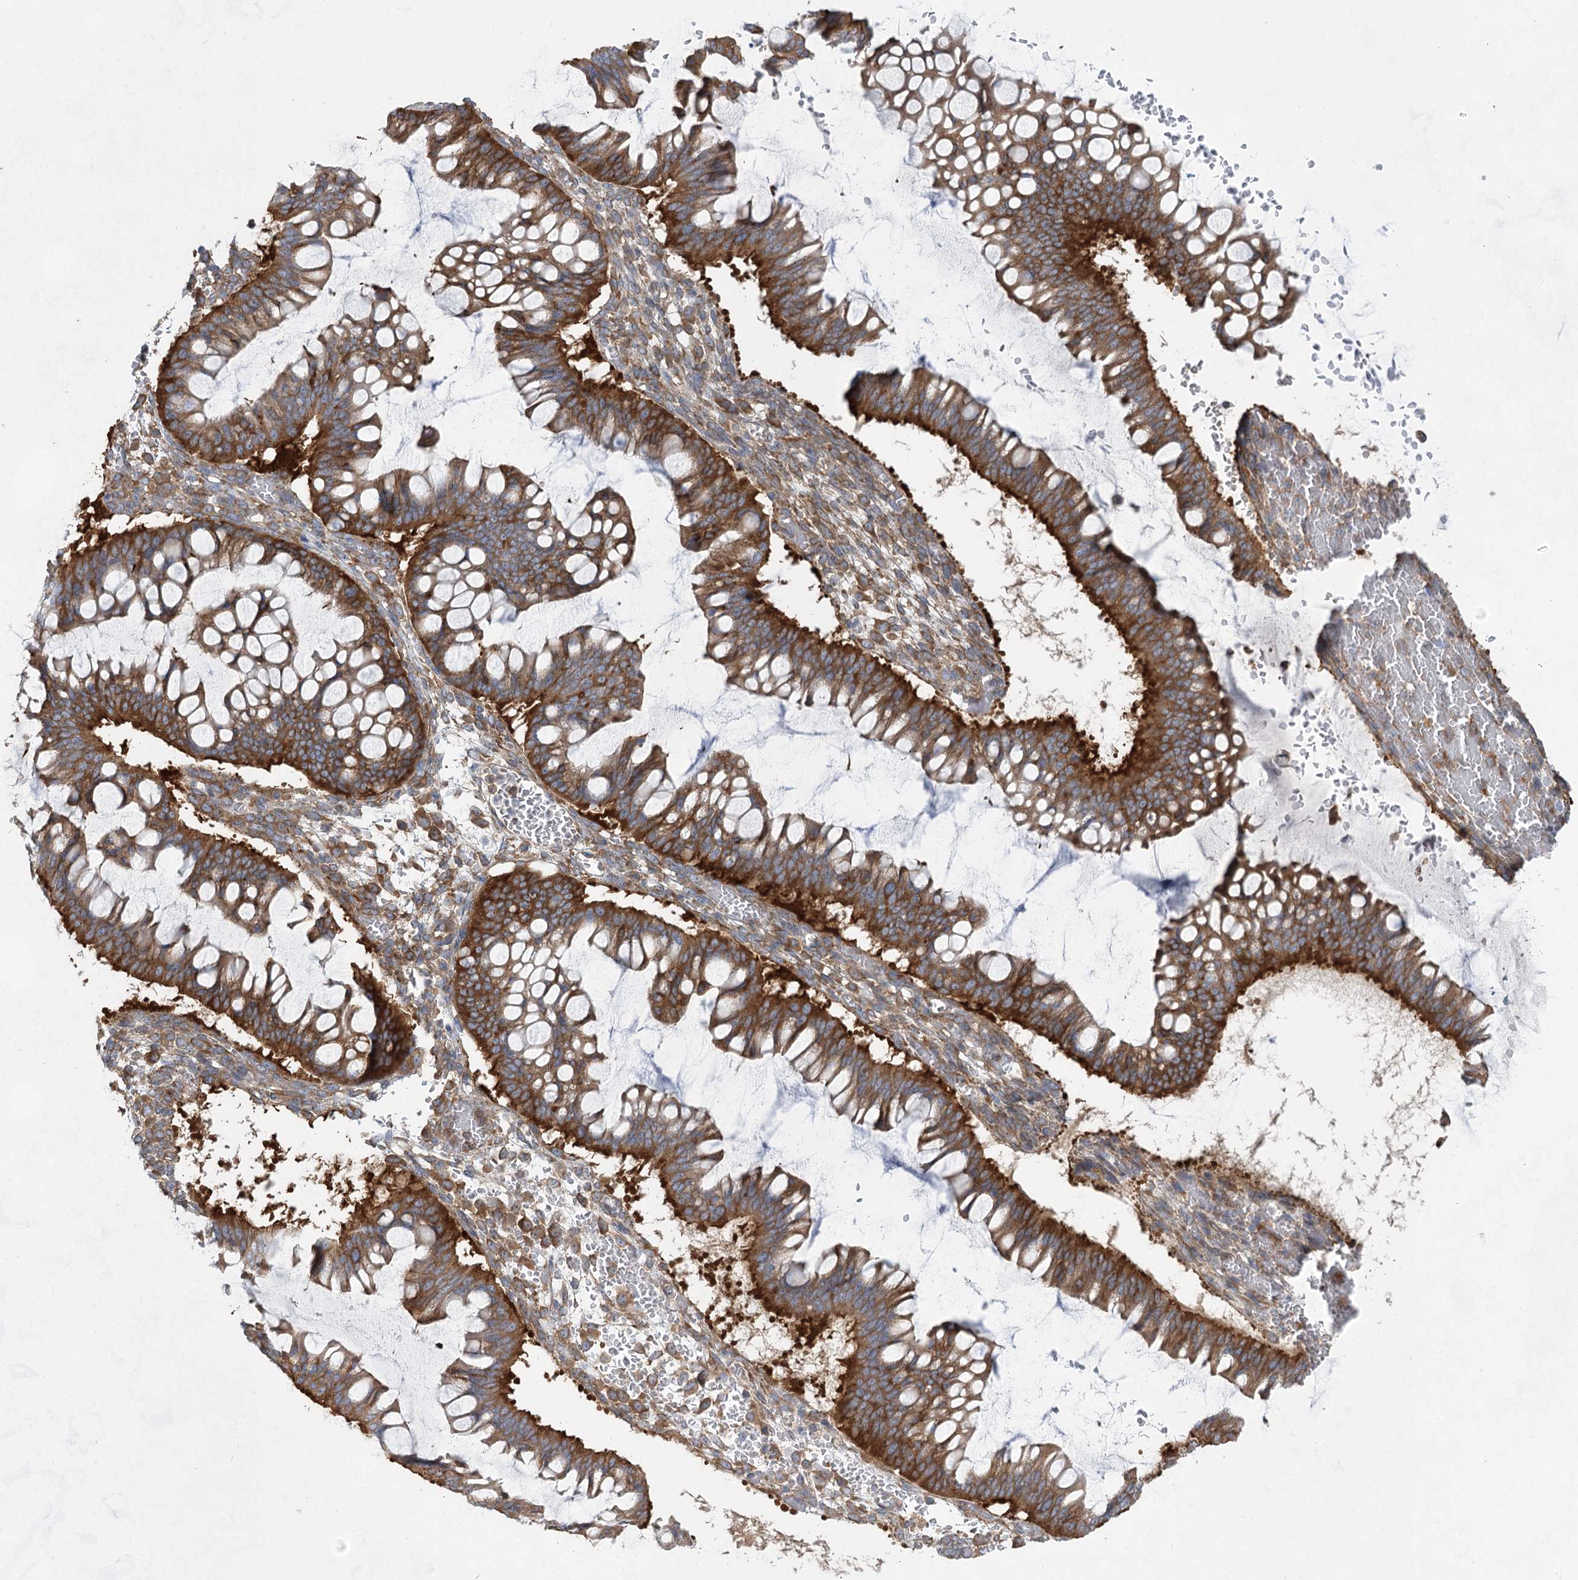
{"staining": {"intensity": "strong", "quantity": ">75%", "location": "cytoplasmic/membranous"}, "tissue": "ovarian cancer", "cell_type": "Tumor cells", "image_type": "cancer", "snomed": [{"axis": "morphology", "description": "Cystadenocarcinoma, mucinous, NOS"}, {"axis": "topography", "description": "Ovary"}], "caption": "IHC of human ovarian cancer shows high levels of strong cytoplasmic/membranous expression in about >75% of tumor cells.", "gene": "EIF3A", "patient": {"sex": "female", "age": 73}}